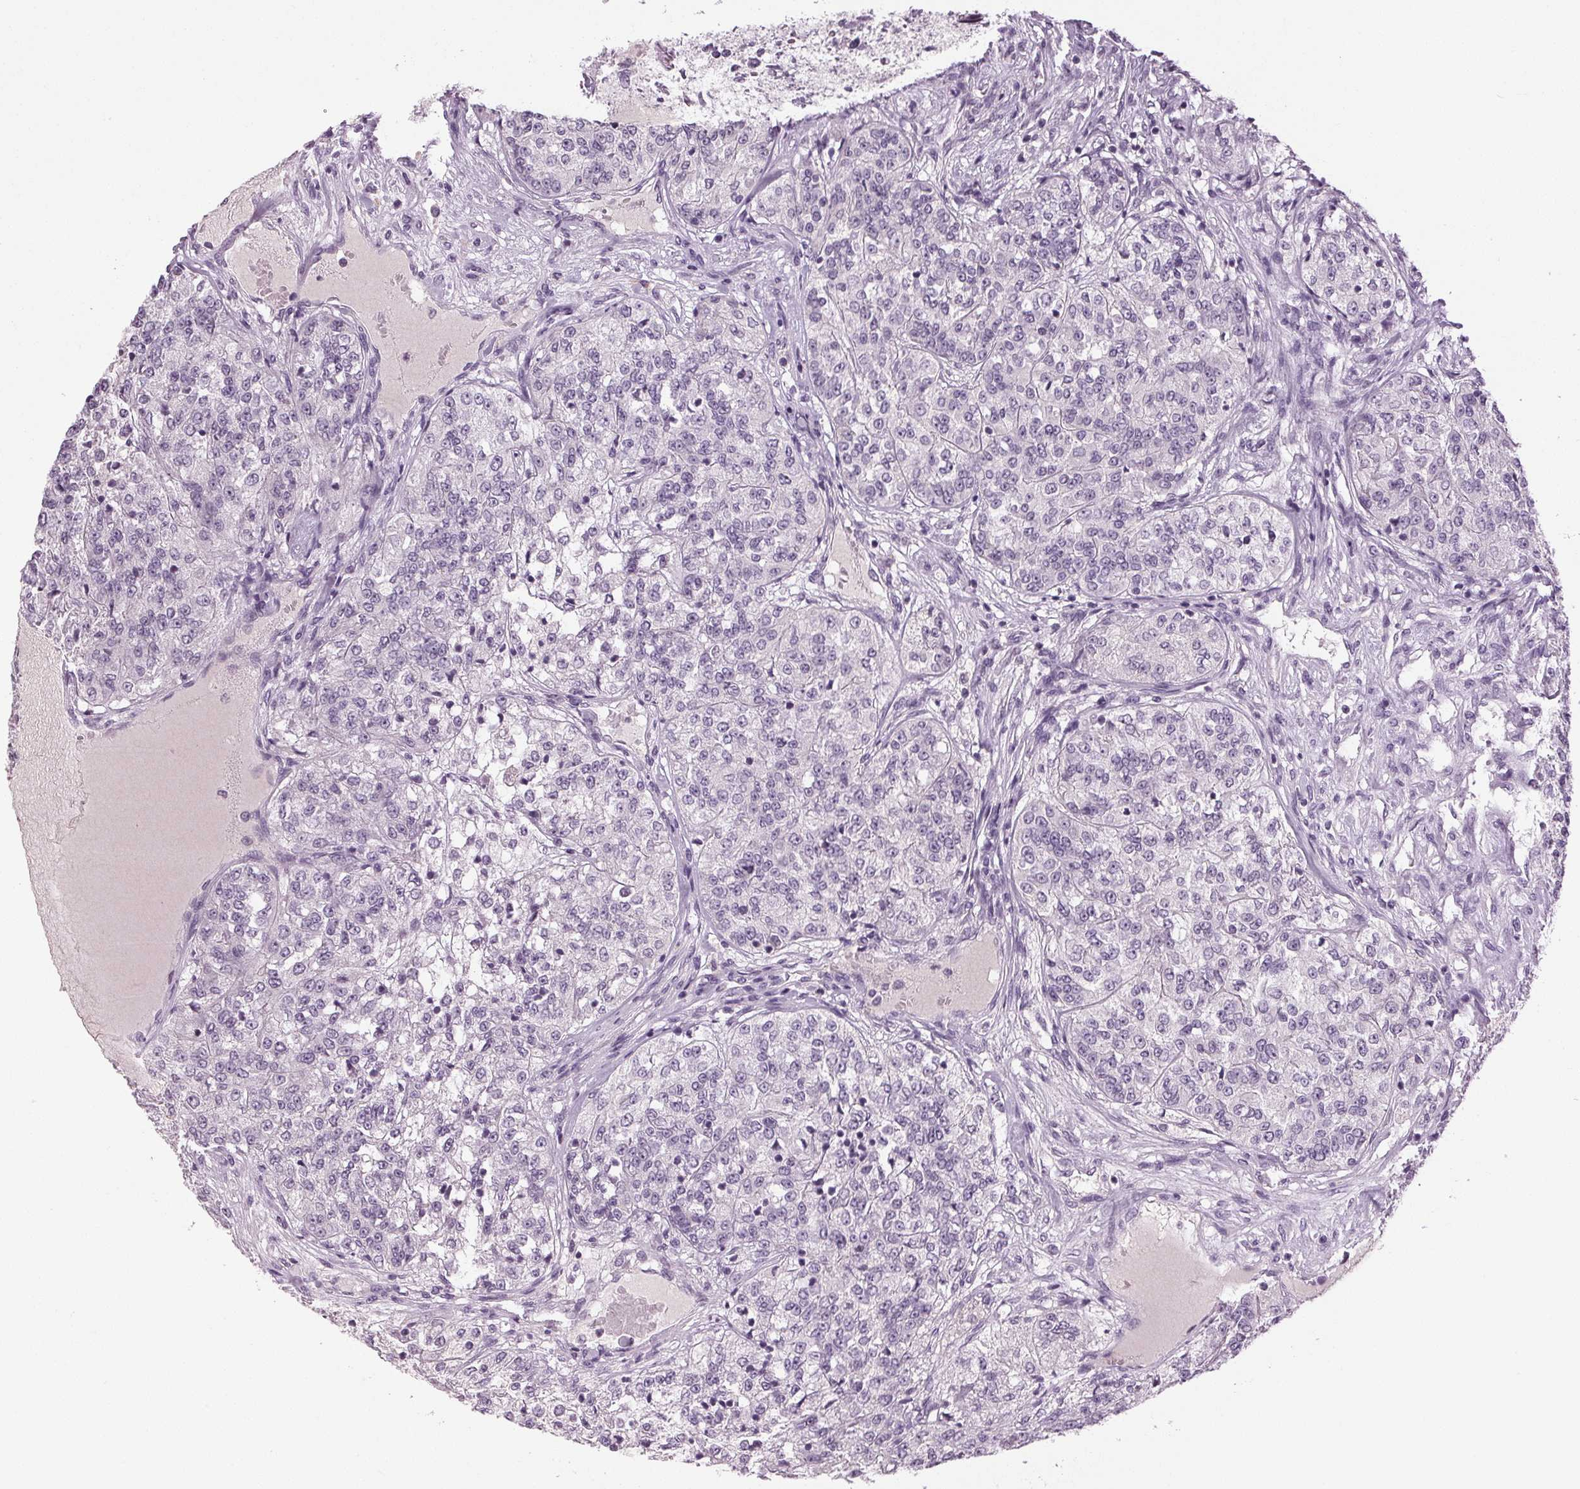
{"staining": {"intensity": "negative", "quantity": "none", "location": "none"}, "tissue": "renal cancer", "cell_type": "Tumor cells", "image_type": "cancer", "snomed": [{"axis": "morphology", "description": "Adenocarcinoma, NOS"}, {"axis": "topography", "description": "Kidney"}], "caption": "Human renal cancer (adenocarcinoma) stained for a protein using immunohistochemistry (IHC) demonstrates no staining in tumor cells.", "gene": "DNAH12", "patient": {"sex": "female", "age": 63}}